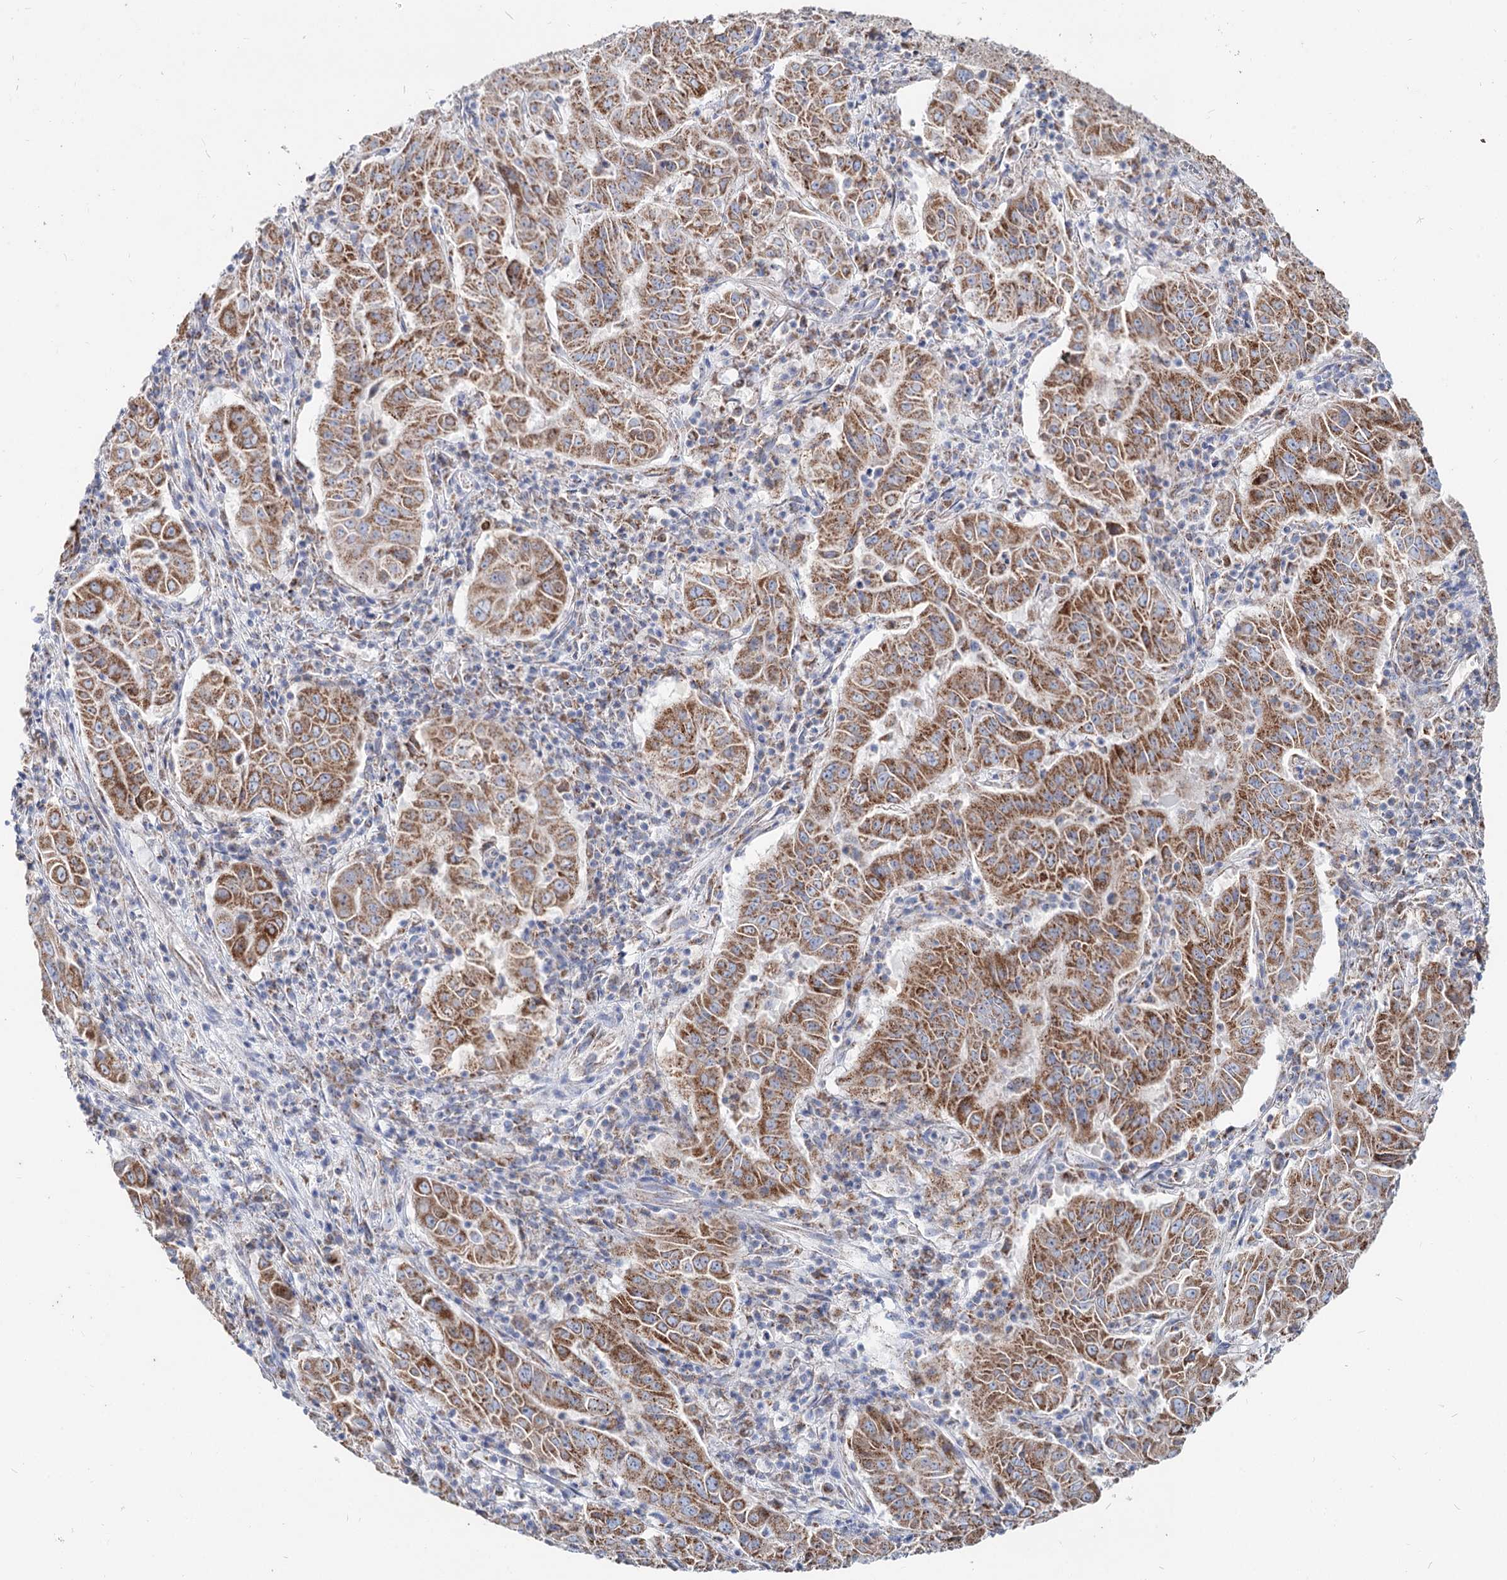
{"staining": {"intensity": "moderate", "quantity": ">75%", "location": "cytoplasmic/membranous"}, "tissue": "pancreatic cancer", "cell_type": "Tumor cells", "image_type": "cancer", "snomed": [{"axis": "morphology", "description": "Adenocarcinoma, NOS"}, {"axis": "topography", "description": "Pancreas"}], "caption": "Pancreatic cancer (adenocarcinoma) was stained to show a protein in brown. There is medium levels of moderate cytoplasmic/membranous positivity in about >75% of tumor cells. Ihc stains the protein of interest in brown and the nuclei are stained blue.", "gene": "MCCC2", "patient": {"sex": "male", "age": 63}}